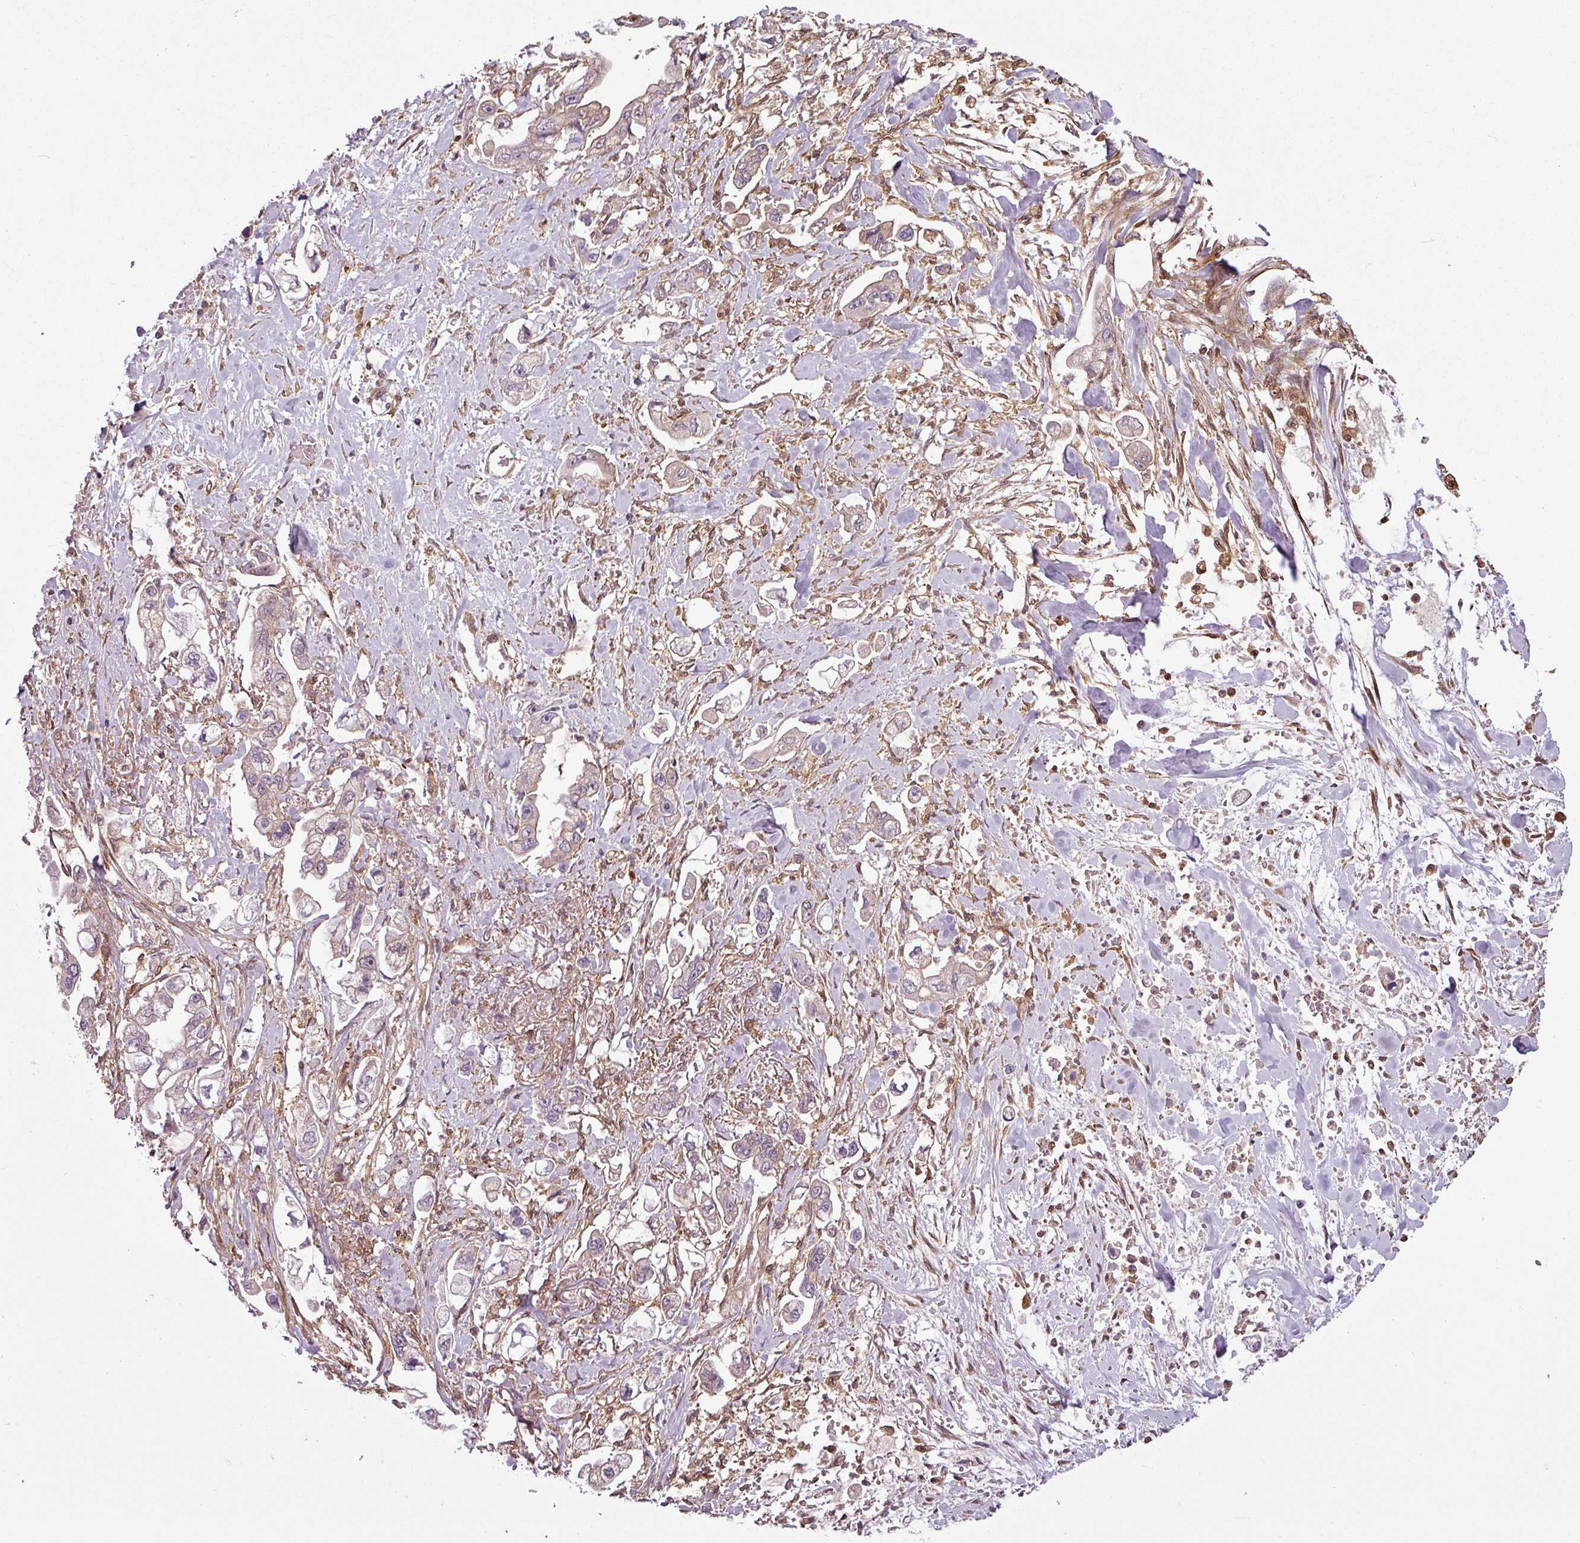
{"staining": {"intensity": "negative", "quantity": "none", "location": "none"}, "tissue": "stomach cancer", "cell_type": "Tumor cells", "image_type": "cancer", "snomed": [{"axis": "morphology", "description": "Adenocarcinoma, NOS"}, {"axis": "topography", "description": "Stomach"}], "caption": "The immunohistochemistry (IHC) photomicrograph has no significant staining in tumor cells of stomach adenocarcinoma tissue.", "gene": "SH3BGRL", "patient": {"sex": "male", "age": 62}}